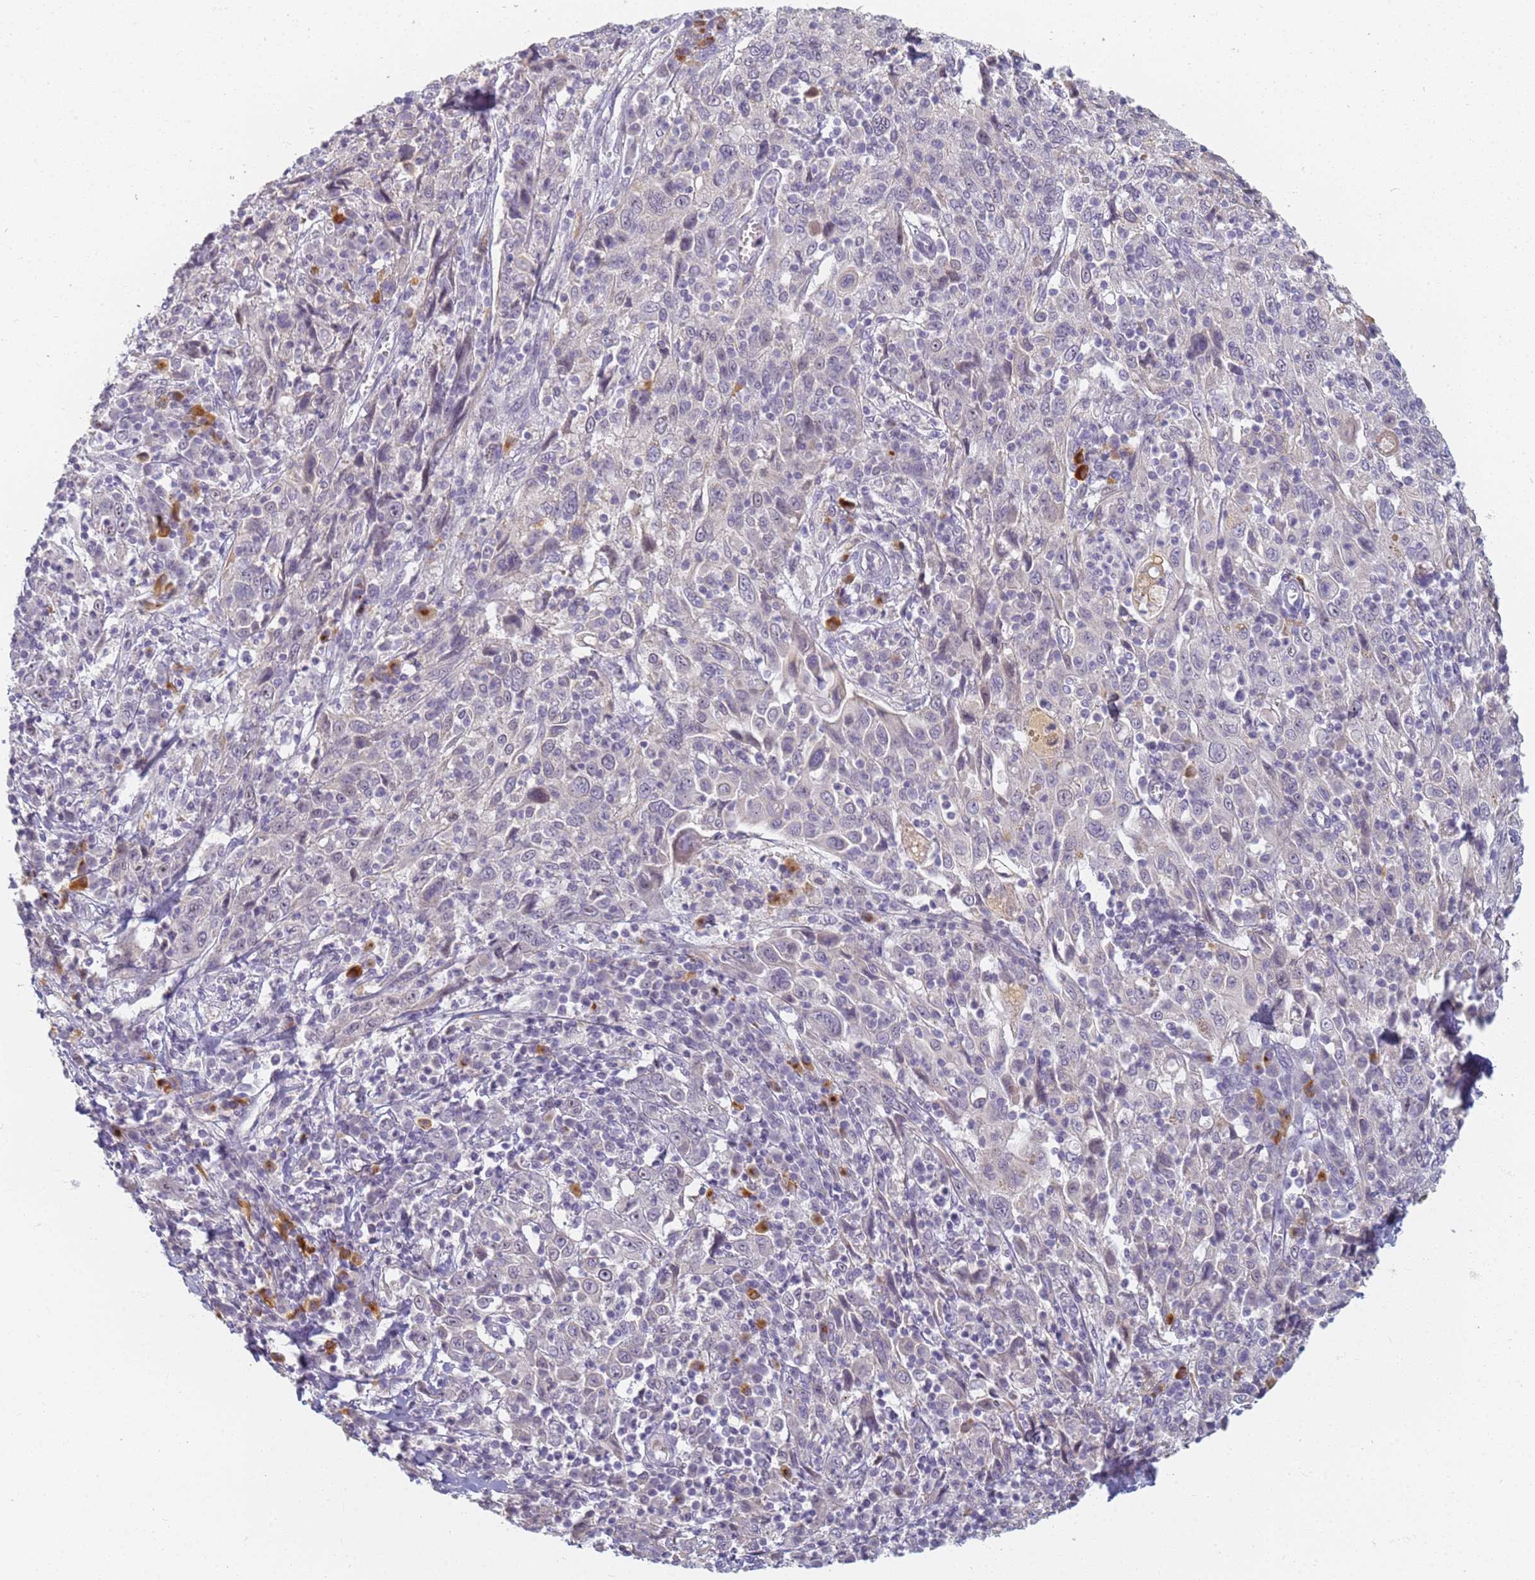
{"staining": {"intensity": "negative", "quantity": "none", "location": "none"}, "tissue": "cervical cancer", "cell_type": "Tumor cells", "image_type": "cancer", "snomed": [{"axis": "morphology", "description": "Squamous cell carcinoma, NOS"}, {"axis": "topography", "description": "Cervix"}], "caption": "Cervical cancer was stained to show a protein in brown. There is no significant positivity in tumor cells. (IHC, brightfield microscopy, high magnification).", "gene": "SLC38A9", "patient": {"sex": "female", "age": 46}}